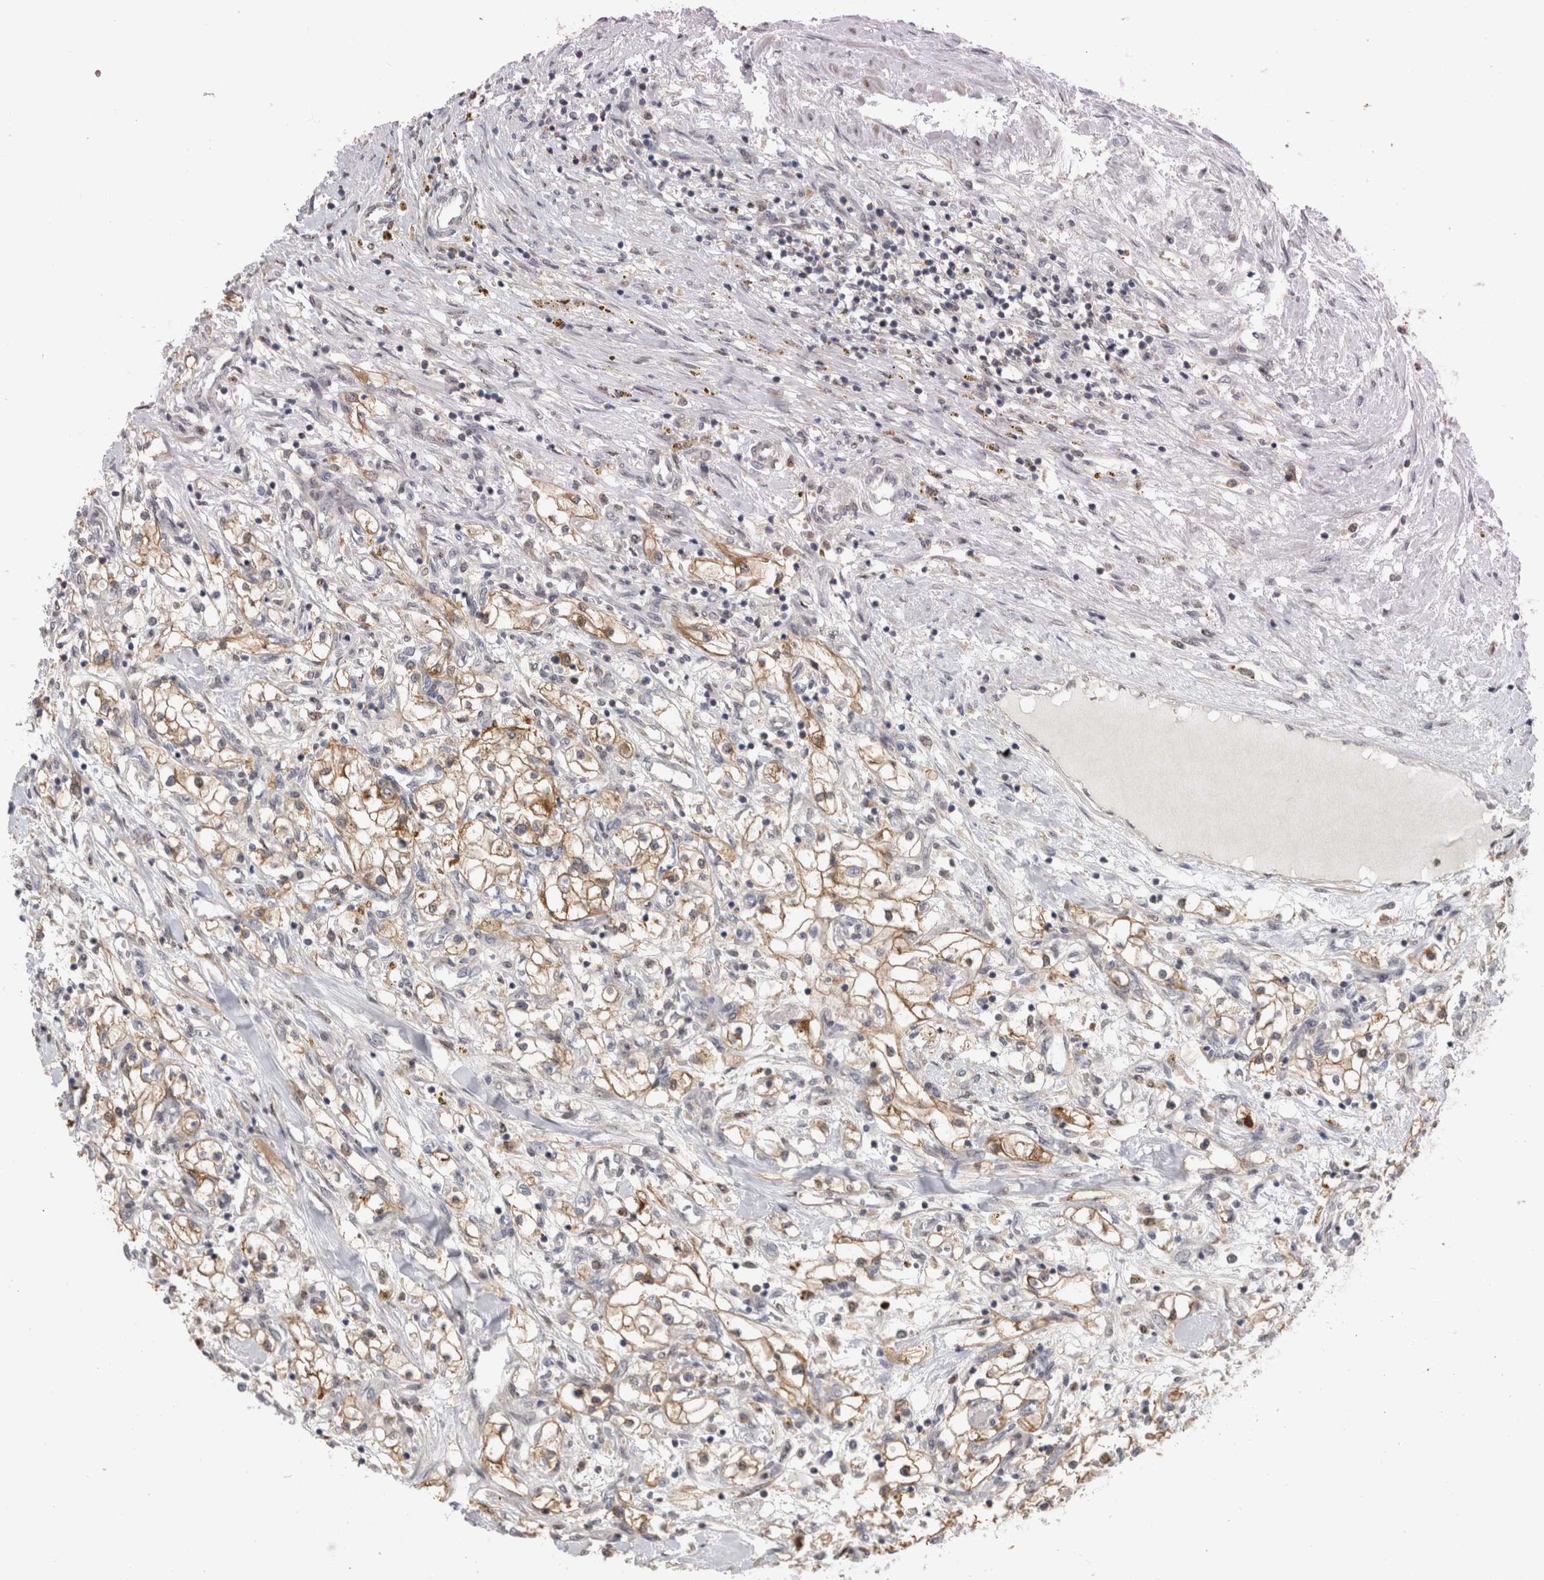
{"staining": {"intensity": "weak", "quantity": "25%-75%", "location": "cytoplasmic/membranous"}, "tissue": "renal cancer", "cell_type": "Tumor cells", "image_type": "cancer", "snomed": [{"axis": "morphology", "description": "Adenocarcinoma, NOS"}, {"axis": "topography", "description": "Kidney"}], "caption": "Immunohistochemistry of renal cancer (adenocarcinoma) demonstrates low levels of weak cytoplasmic/membranous expression in about 25%-75% of tumor cells.", "gene": "PIGP", "patient": {"sex": "male", "age": 68}}